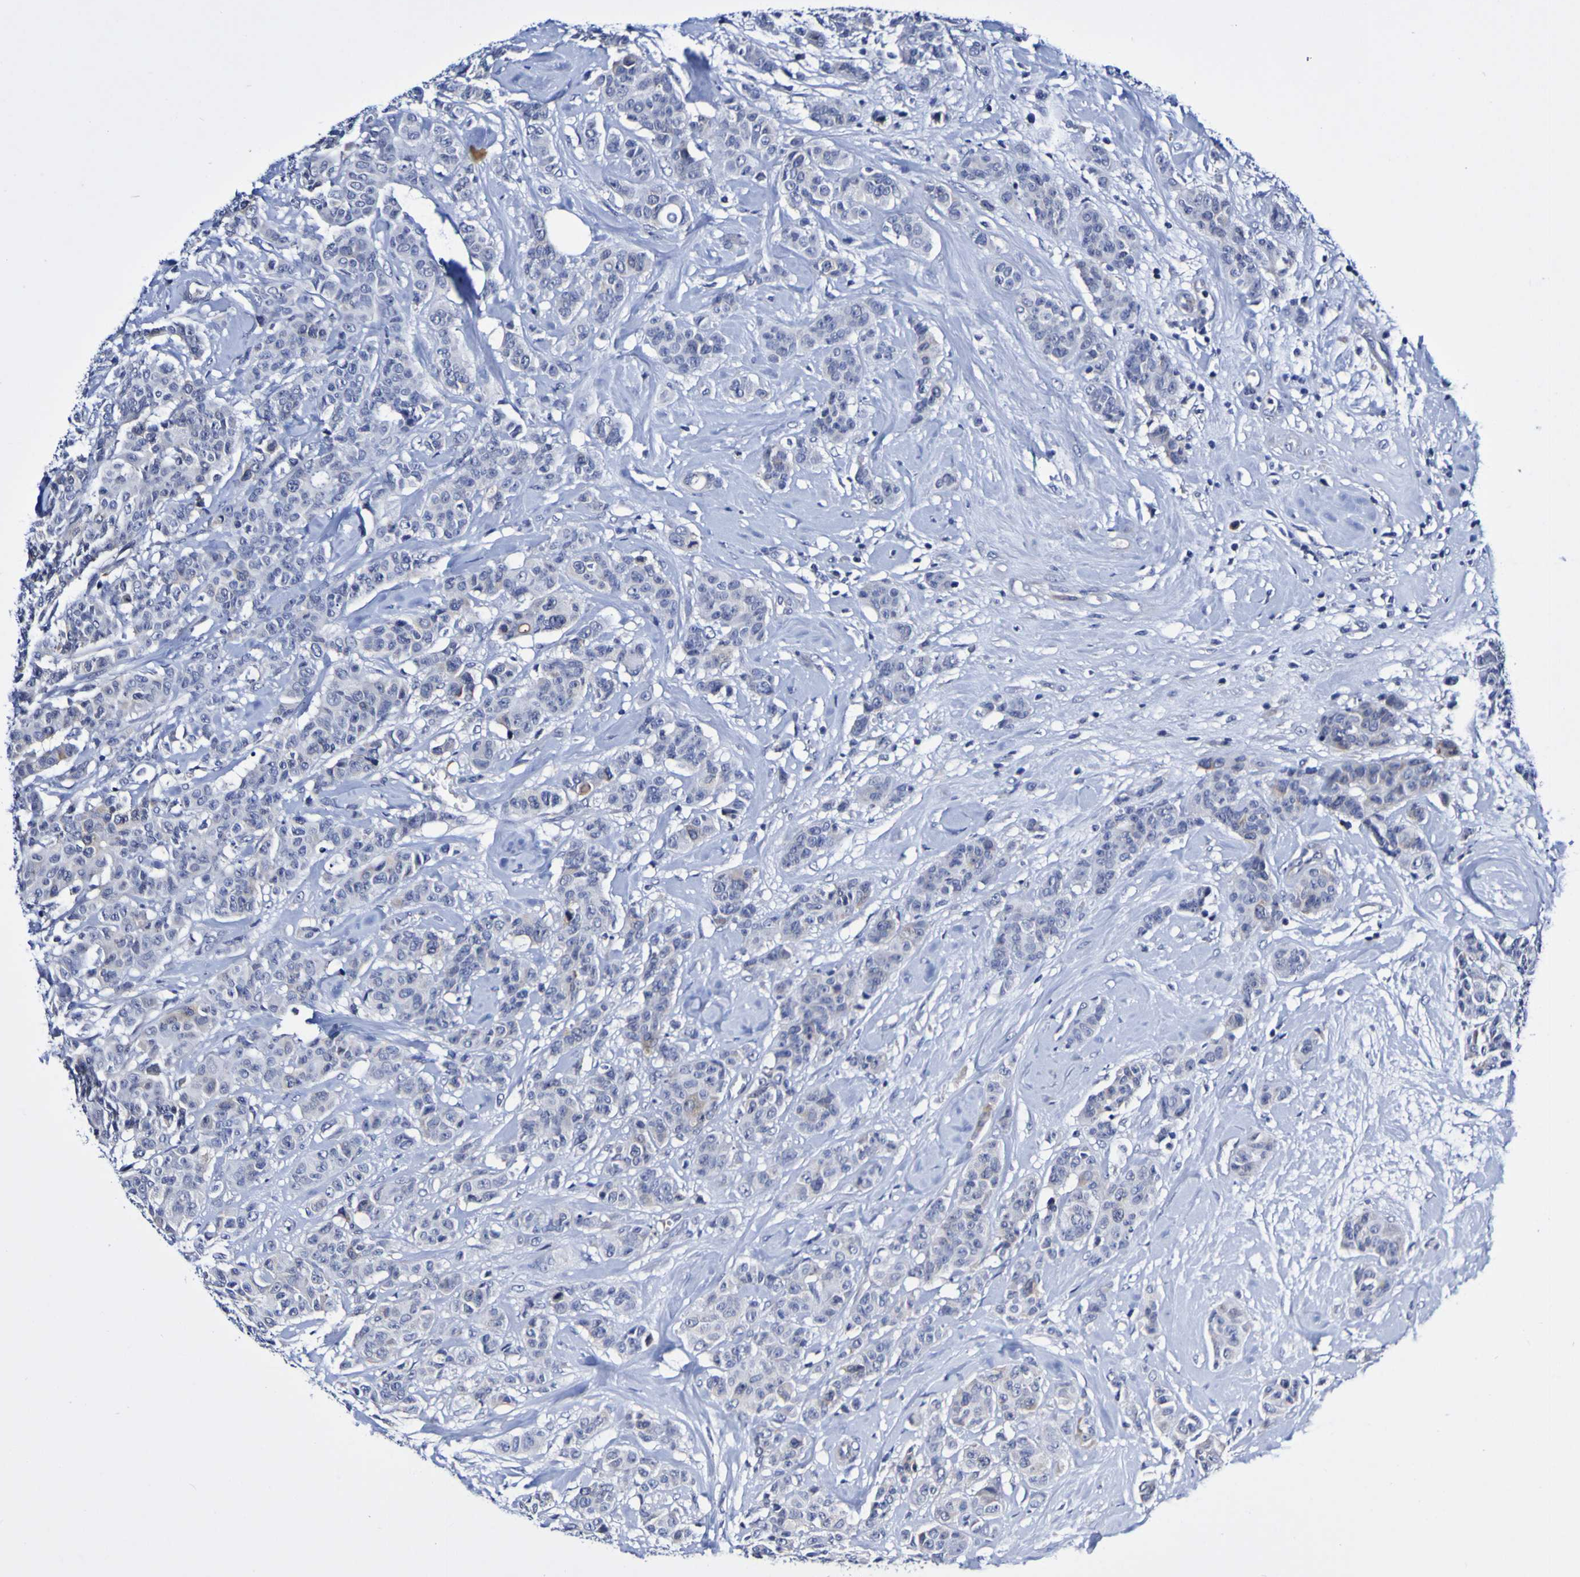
{"staining": {"intensity": "negative", "quantity": "none", "location": "none"}, "tissue": "breast cancer", "cell_type": "Tumor cells", "image_type": "cancer", "snomed": [{"axis": "morphology", "description": "Normal tissue, NOS"}, {"axis": "morphology", "description": "Duct carcinoma"}, {"axis": "topography", "description": "Breast"}], "caption": "There is no significant staining in tumor cells of intraductal carcinoma (breast).", "gene": "ACVR1C", "patient": {"sex": "female", "age": 40}}